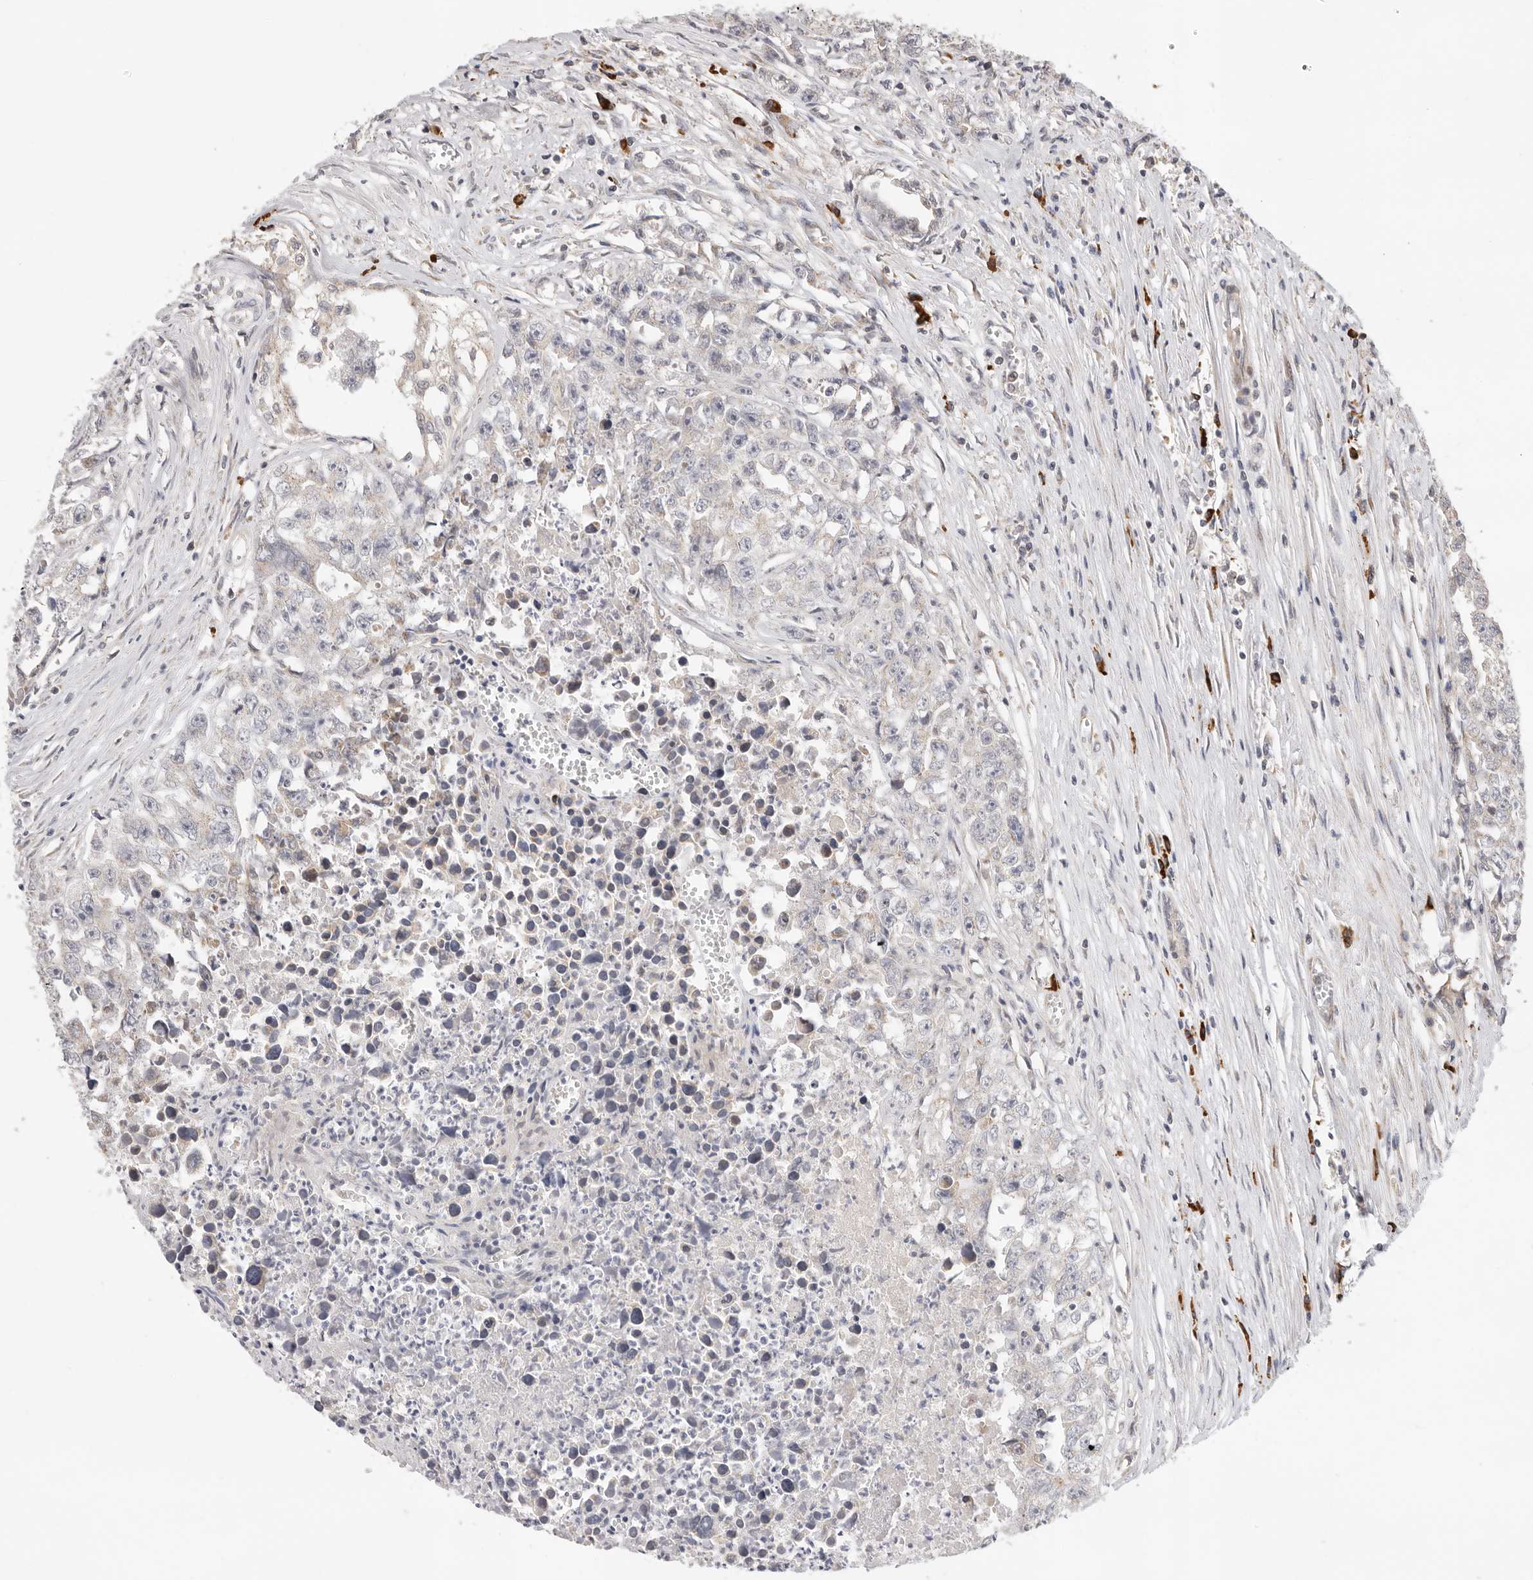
{"staining": {"intensity": "negative", "quantity": "none", "location": "none"}, "tissue": "testis cancer", "cell_type": "Tumor cells", "image_type": "cancer", "snomed": [{"axis": "morphology", "description": "Seminoma, NOS"}, {"axis": "morphology", "description": "Carcinoma, Embryonal, NOS"}, {"axis": "topography", "description": "Testis"}], "caption": "Histopathology image shows no protein positivity in tumor cells of testis cancer (embryonal carcinoma) tissue.", "gene": "USH1C", "patient": {"sex": "male", "age": 43}}